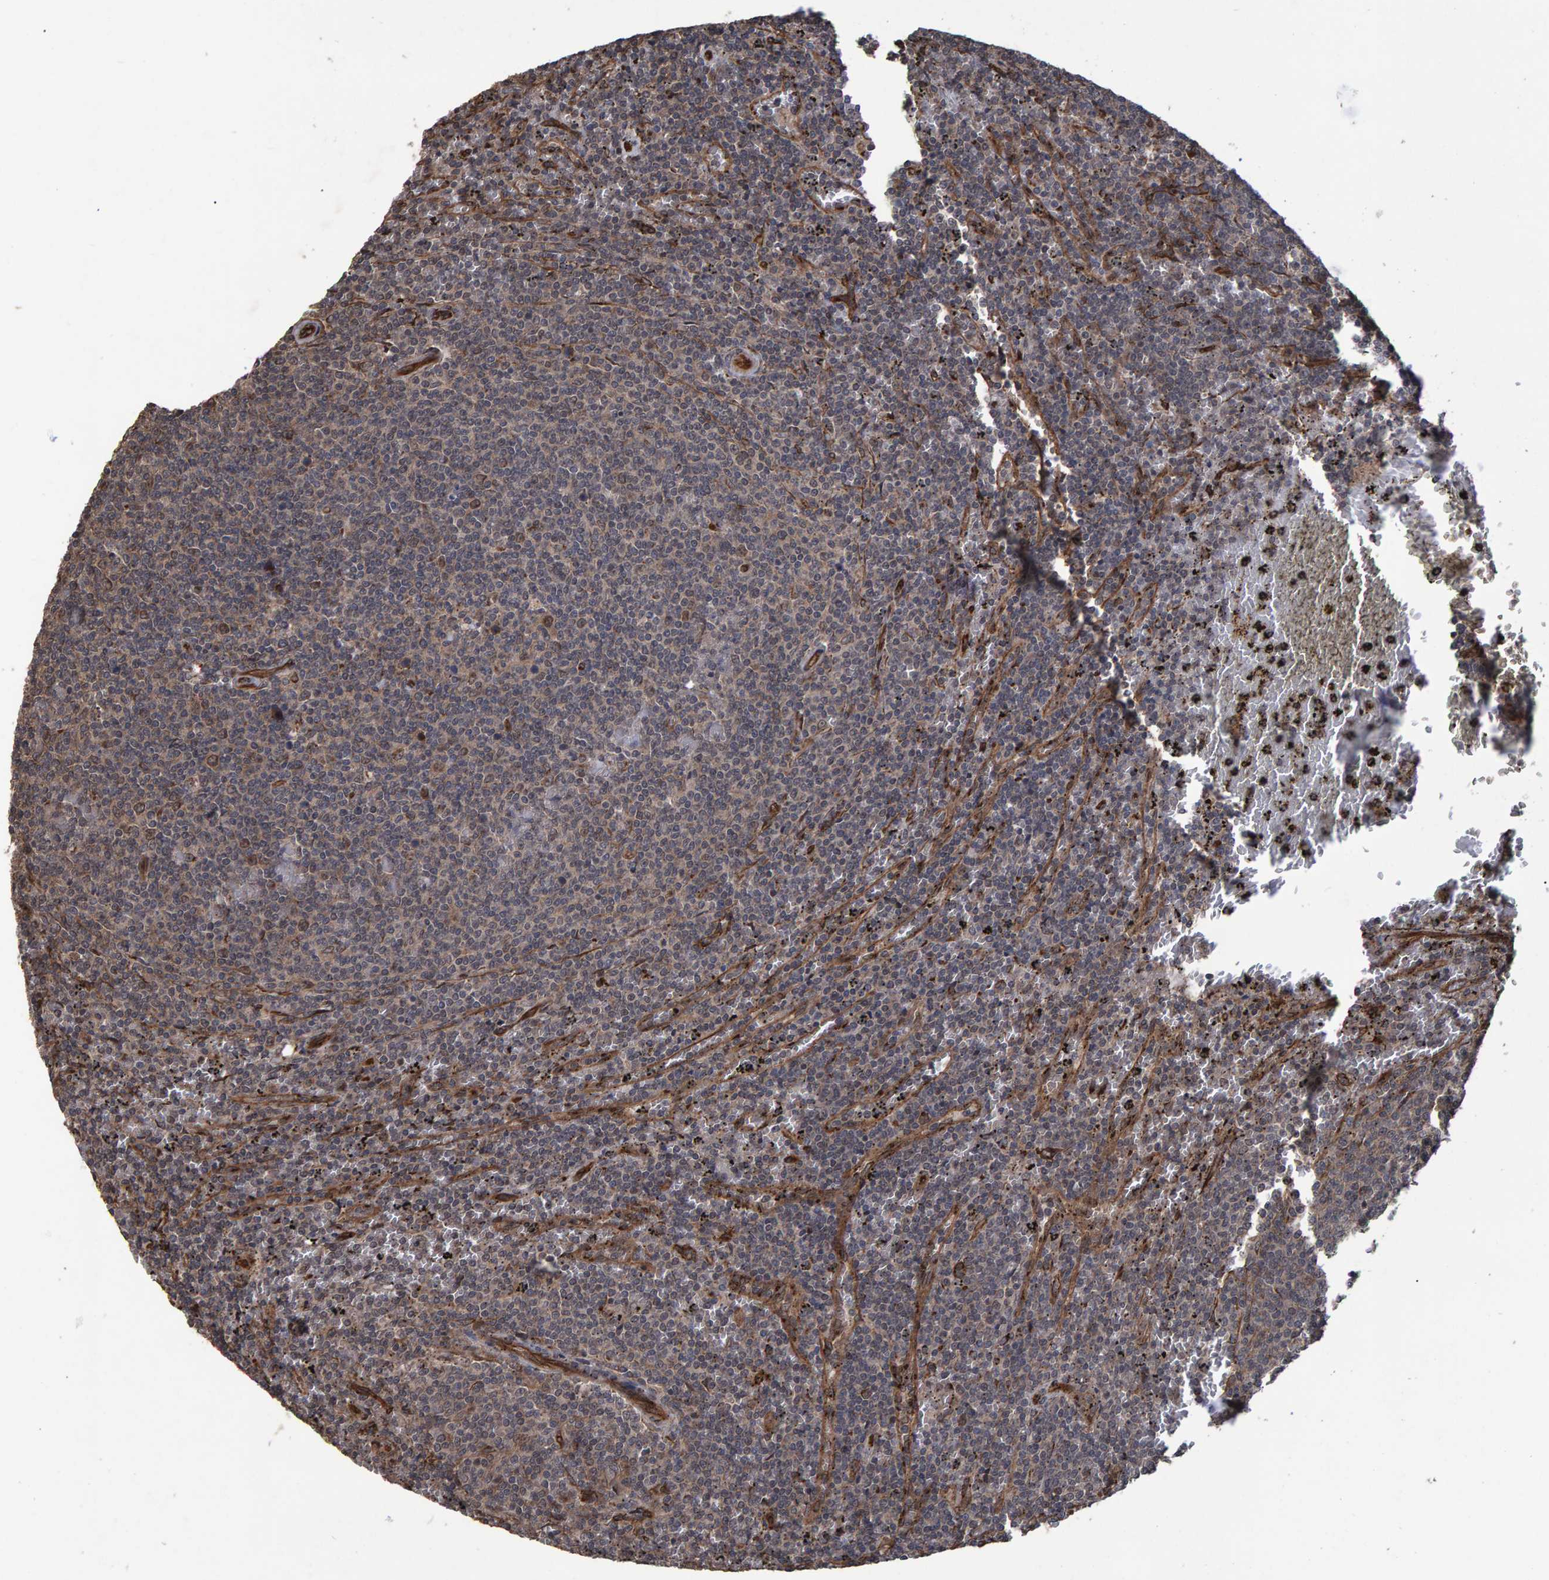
{"staining": {"intensity": "moderate", "quantity": "<25%", "location": "nuclear"}, "tissue": "lymphoma", "cell_type": "Tumor cells", "image_type": "cancer", "snomed": [{"axis": "morphology", "description": "Malignant lymphoma, non-Hodgkin's type, Low grade"}, {"axis": "topography", "description": "Spleen"}], "caption": "This histopathology image shows immunohistochemistry (IHC) staining of low-grade malignant lymphoma, non-Hodgkin's type, with low moderate nuclear staining in approximately <25% of tumor cells.", "gene": "TRIM68", "patient": {"sex": "female", "age": 50}}